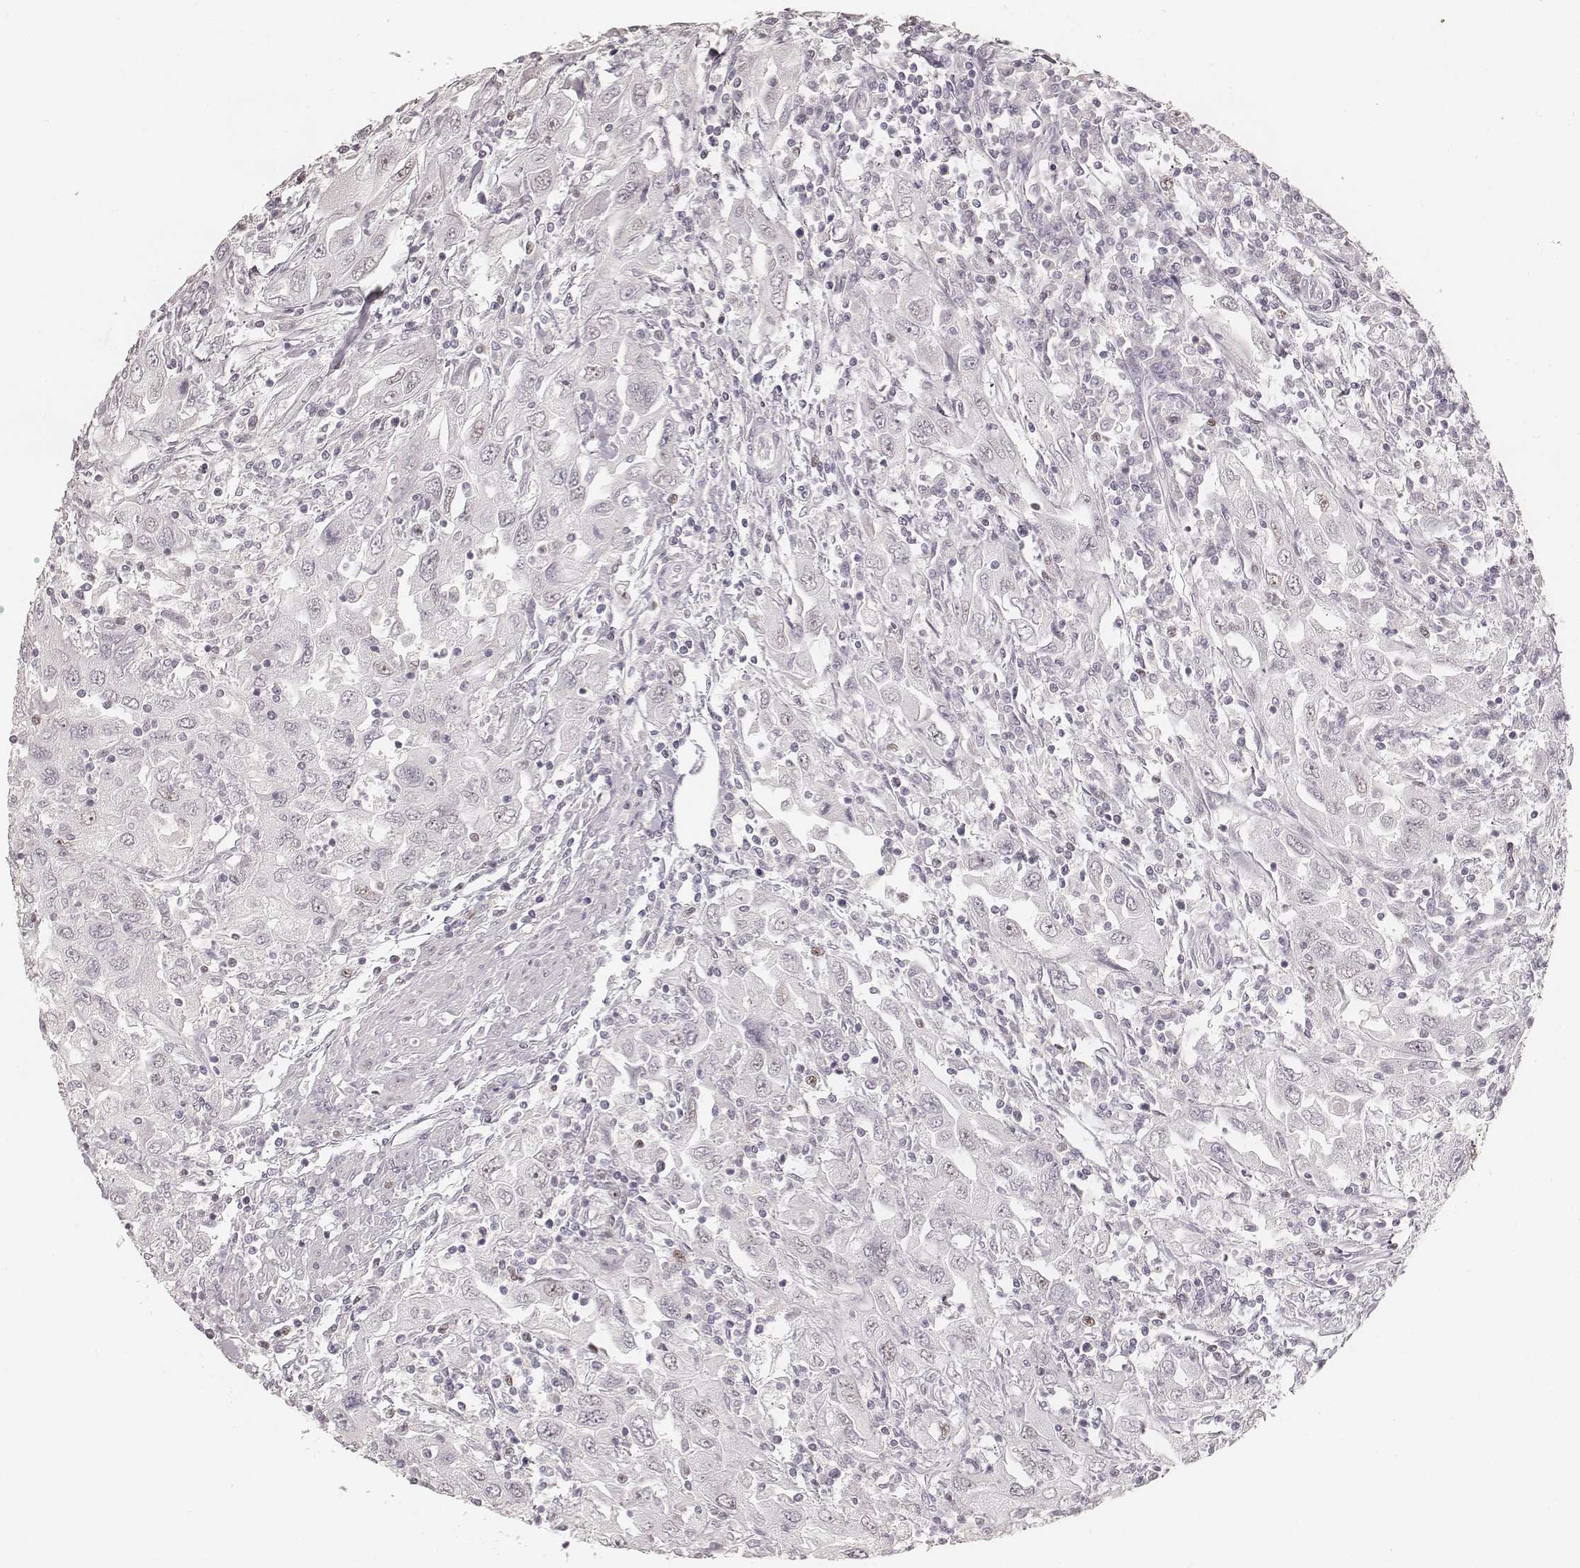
{"staining": {"intensity": "negative", "quantity": "none", "location": "none"}, "tissue": "urothelial cancer", "cell_type": "Tumor cells", "image_type": "cancer", "snomed": [{"axis": "morphology", "description": "Urothelial carcinoma, High grade"}, {"axis": "topography", "description": "Urinary bladder"}], "caption": "This histopathology image is of high-grade urothelial carcinoma stained with immunohistochemistry to label a protein in brown with the nuclei are counter-stained blue. There is no positivity in tumor cells.", "gene": "TEX37", "patient": {"sex": "male", "age": 76}}